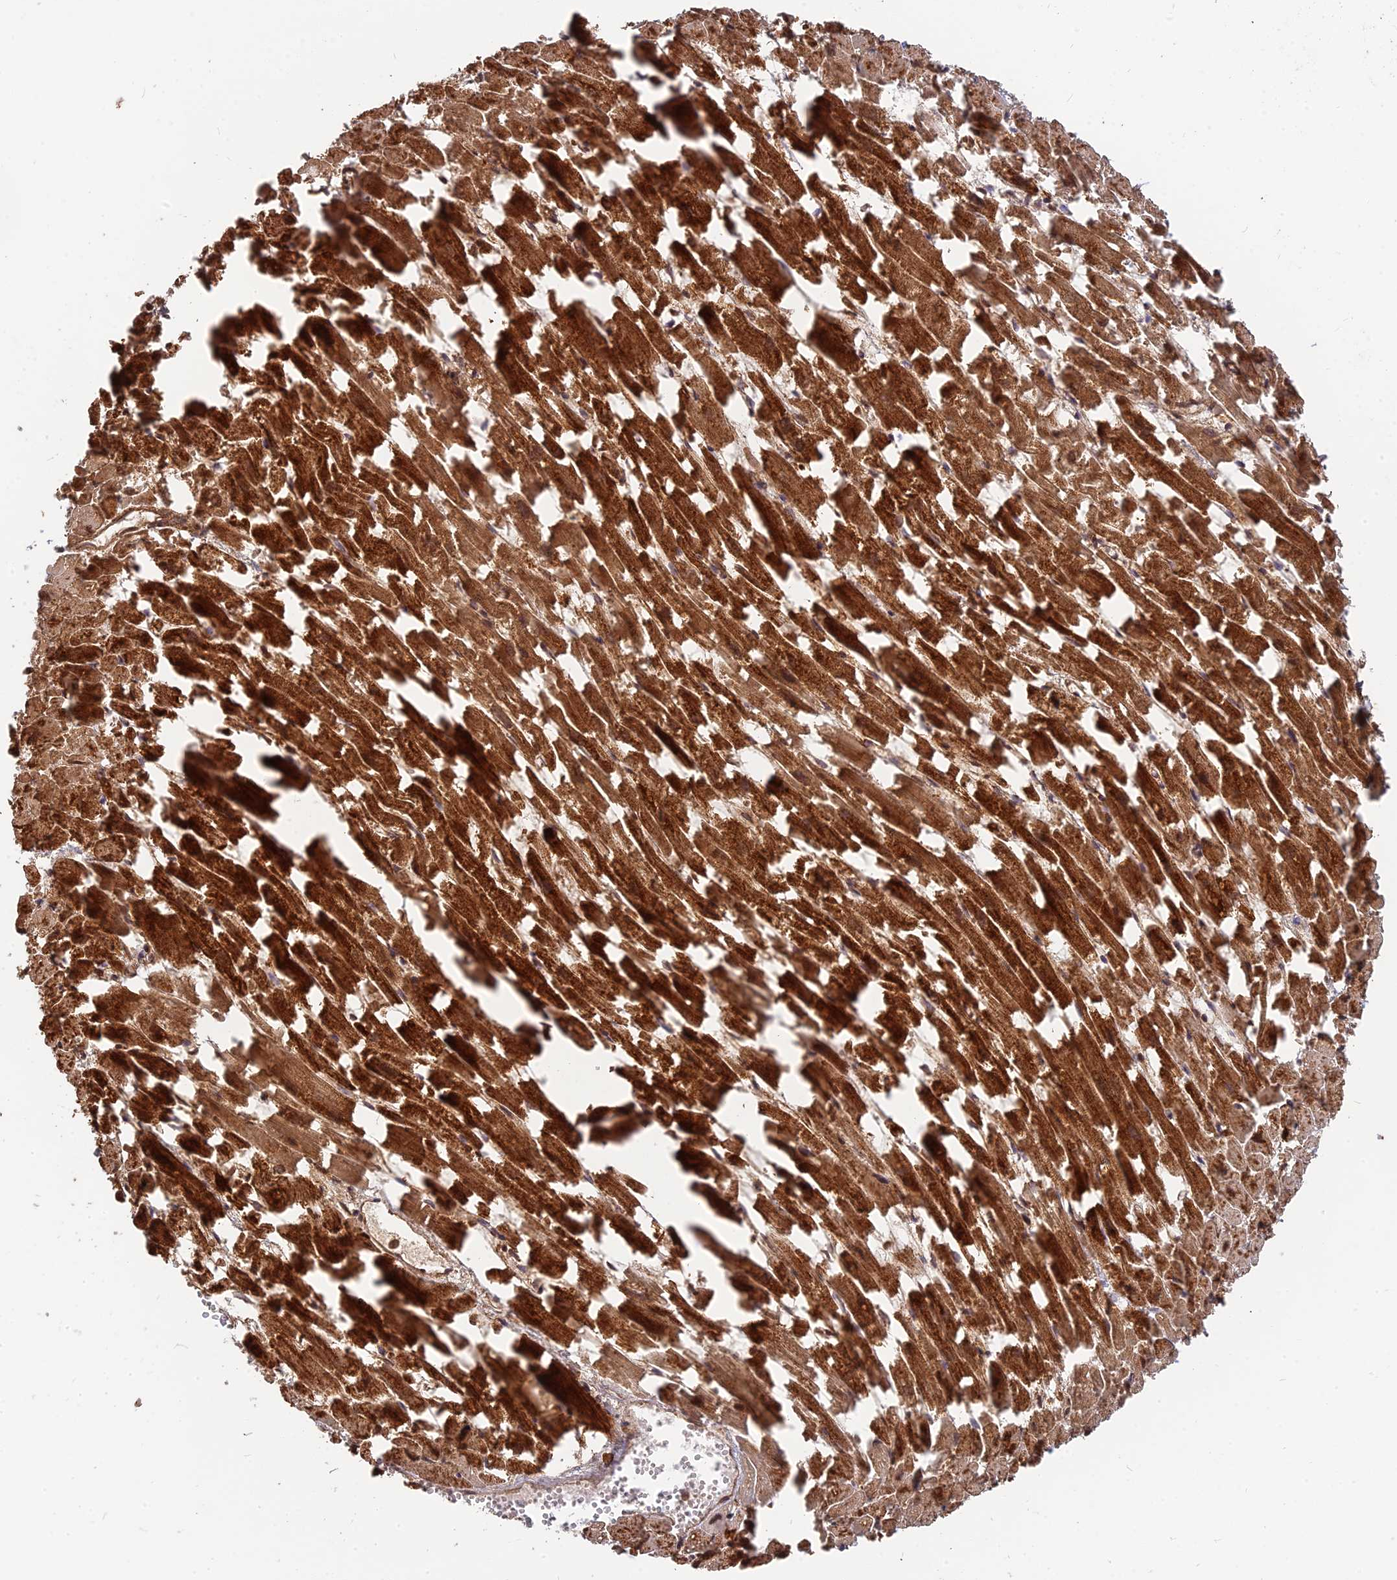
{"staining": {"intensity": "strong", "quantity": ">75%", "location": "cytoplasmic/membranous"}, "tissue": "heart muscle", "cell_type": "Cardiomyocytes", "image_type": "normal", "snomed": [{"axis": "morphology", "description": "Normal tissue, NOS"}, {"axis": "topography", "description": "Heart"}], "caption": "This histopathology image displays unremarkable heart muscle stained with IHC to label a protein in brown. The cytoplasmic/membranous of cardiomyocytes show strong positivity for the protein. Nuclei are counter-stained blue.", "gene": "DSTYK", "patient": {"sex": "female", "age": 64}}